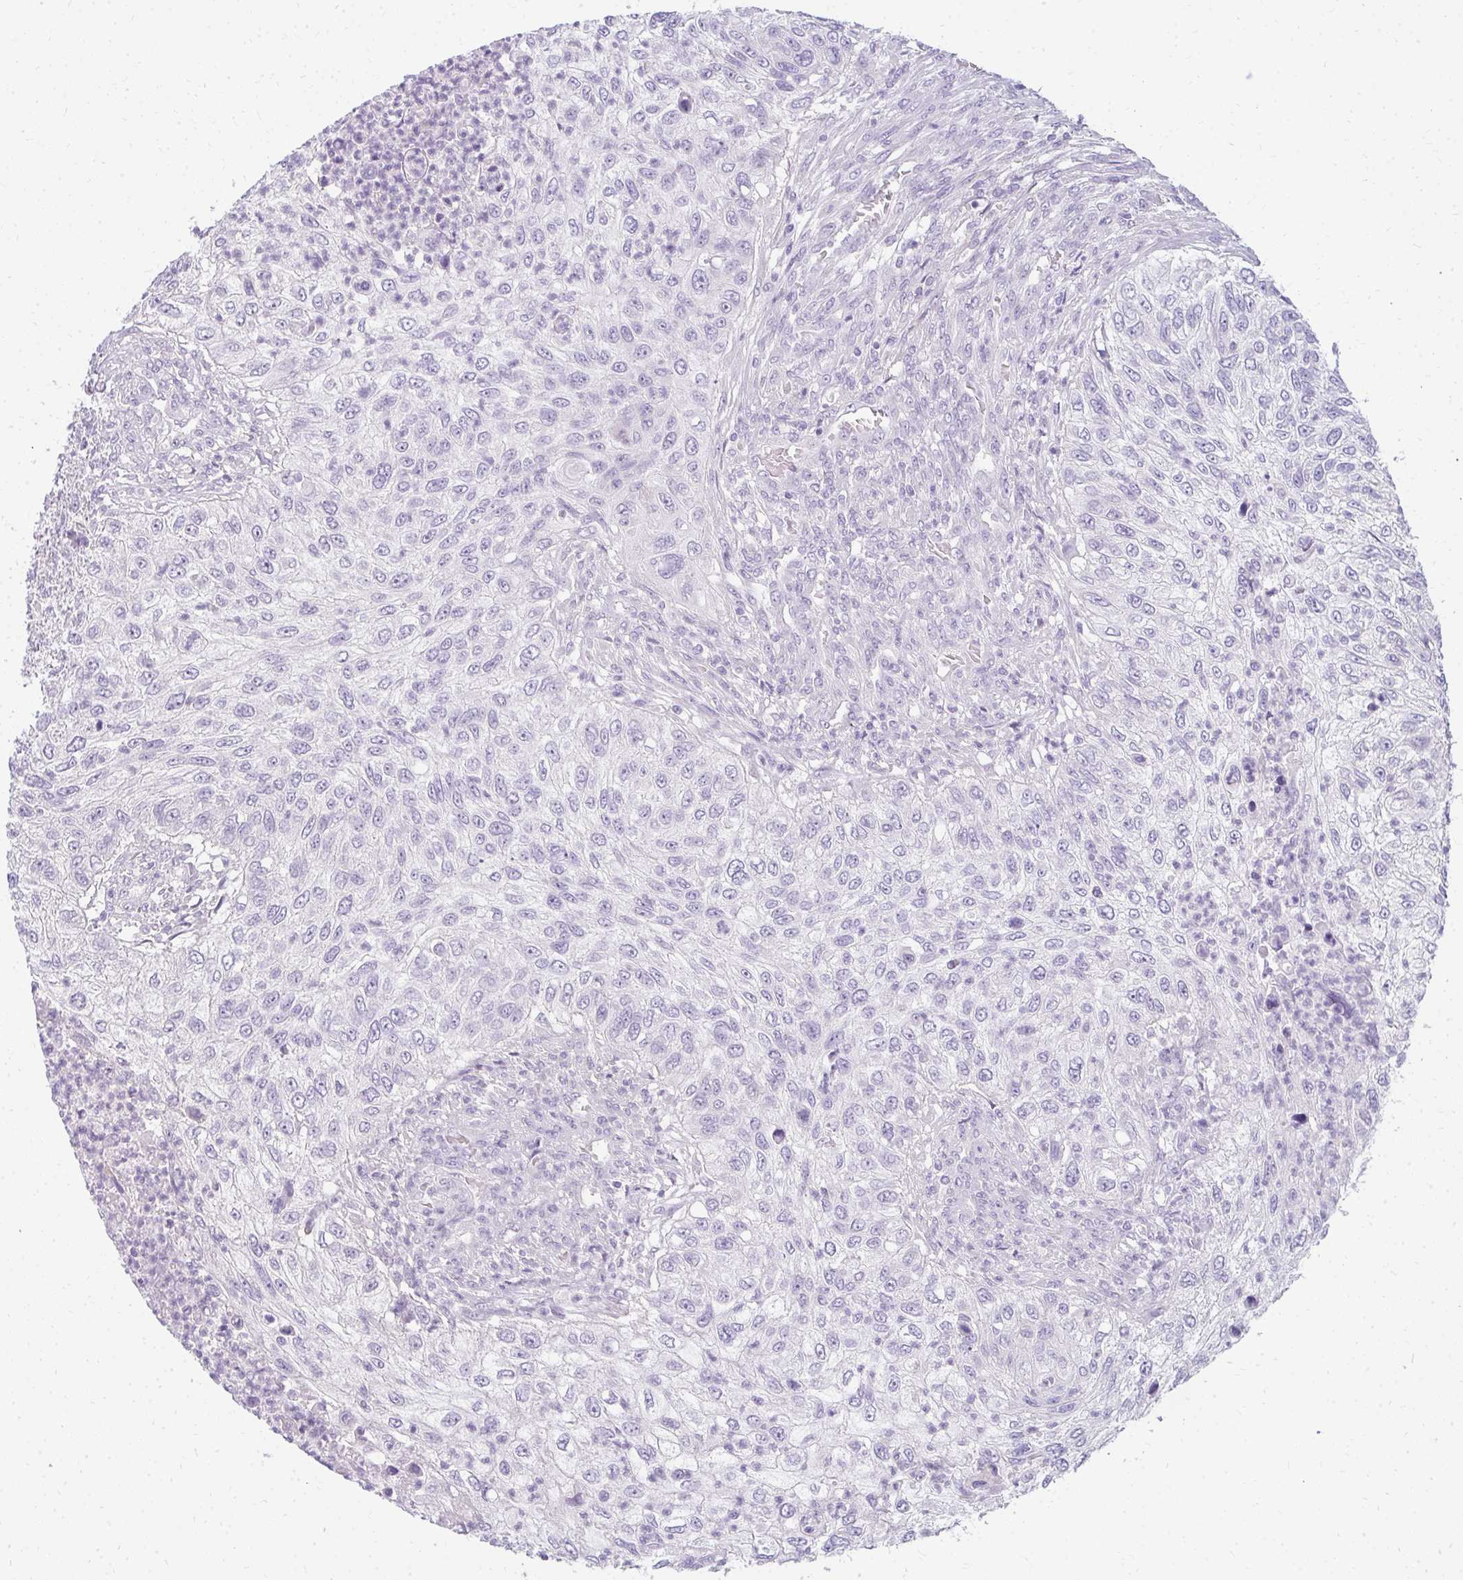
{"staining": {"intensity": "negative", "quantity": "none", "location": "none"}, "tissue": "urothelial cancer", "cell_type": "Tumor cells", "image_type": "cancer", "snomed": [{"axis": "morphology", "description": "Urothelial carcinoma, High grade"}, {"axis": "topography", "description": "Urinary bladder"}], "caption": "There is no significant positivity in tumor cells of urothelial cancer.", "gene": "PPP1R3G", "patient": {"sex": "female", "age": 60}}